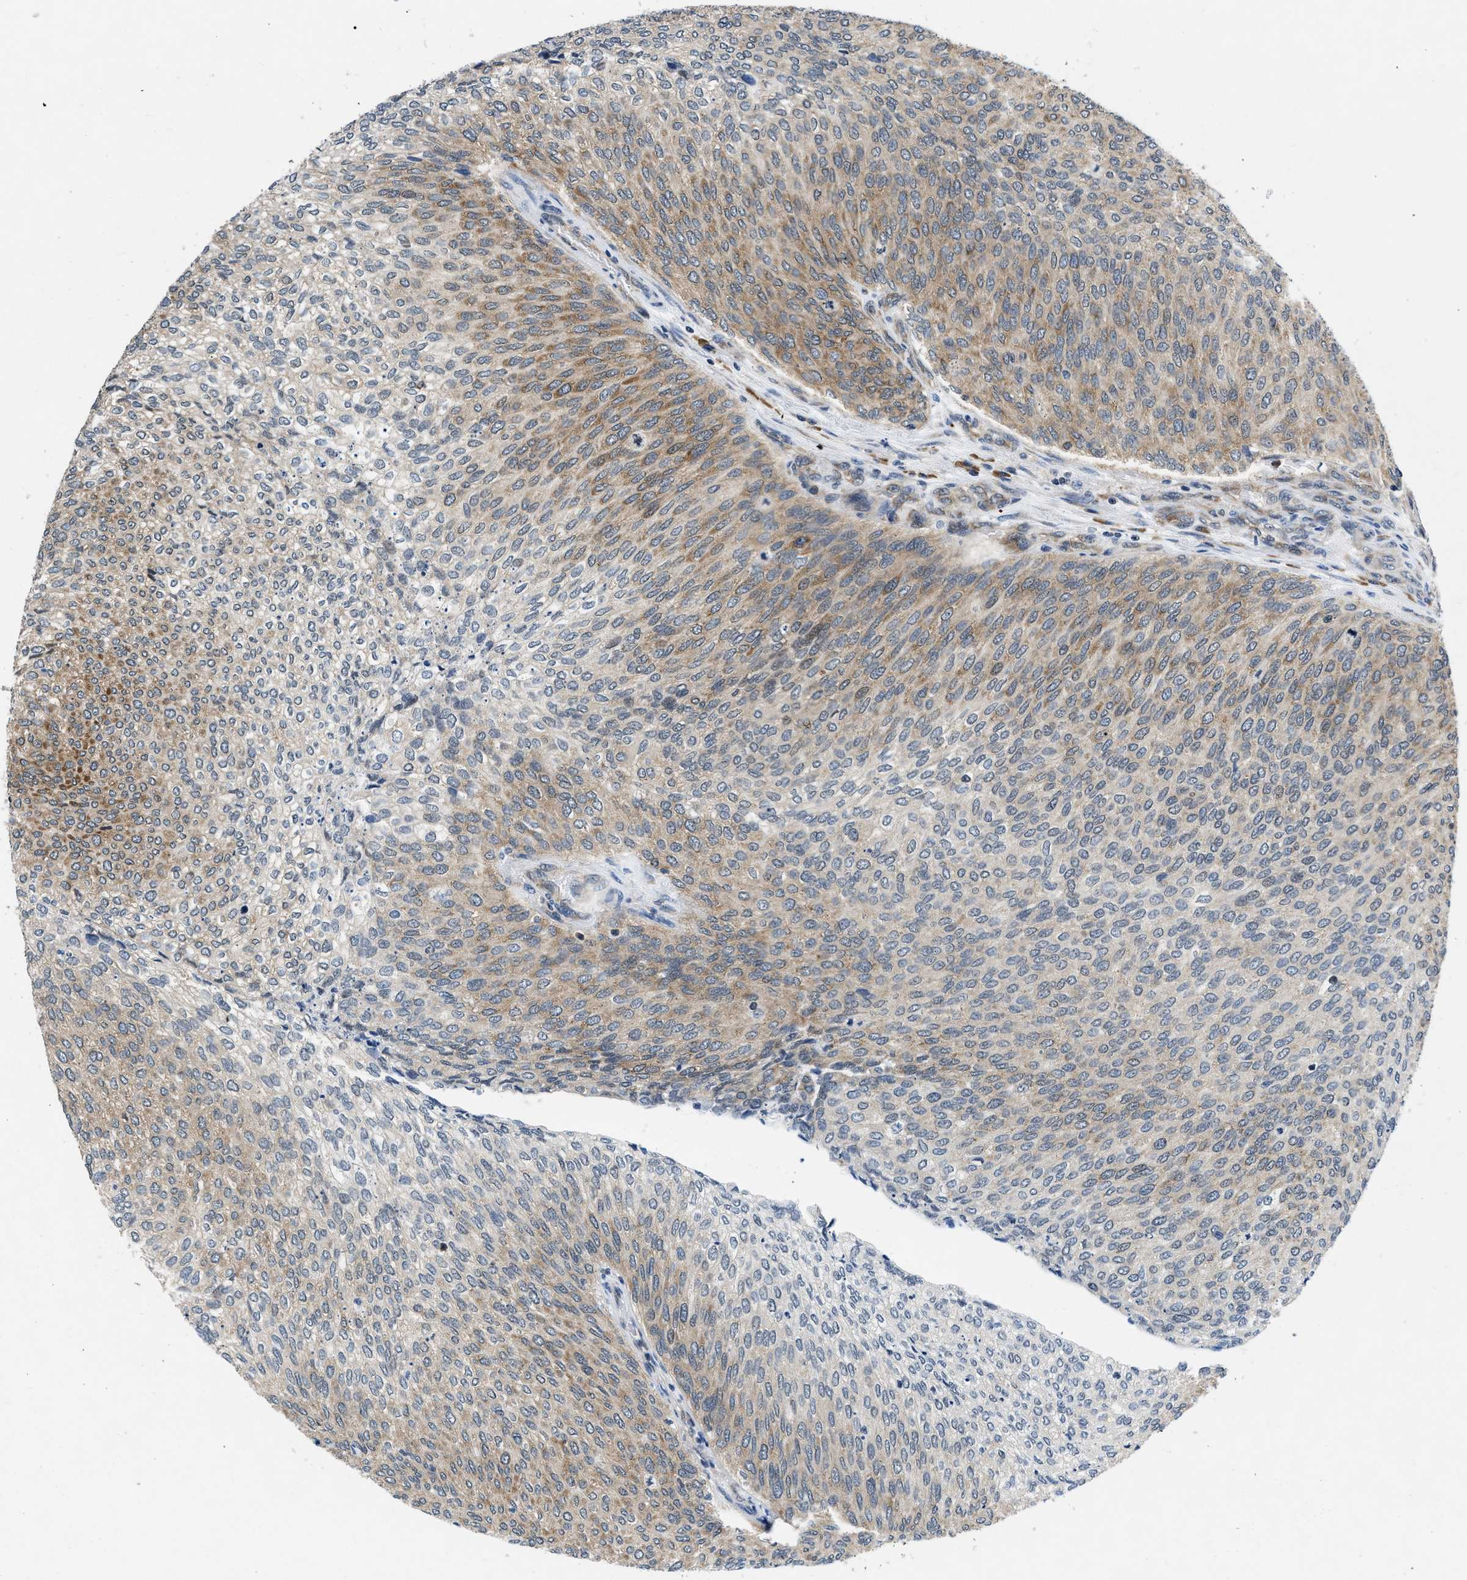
{"staining": {"intensity": "weak", "quantity": "25%-75%", "location": "cytoplasmic/membranous"}, "tissue": "urothelial cancer", "cell_type": "Tumor cells", "image_type": "cancer", "snomed": [{"axis": "morphology", "description": "Urothelial carcinoma, Low grade"}, {"axis": "topography", "description": "Urinary bladder"}], "caption": "Immunohistochemistry (IHC) staining of low-grade urothelial carcinoma, which reveals low levels of weak cytoplasmic/membranous staining in approximately 25%-75% of tumor cells indicating weak cytoplasmic/membranous protein positivity. The staining was performed using DAB (3,3'-diaminobenzidine) (brown) for protein detection and nuclei were counterstained in hematoxylin (blue).", "gene": "PA2G4", "patient": {"sex": "female", "age": 79}}